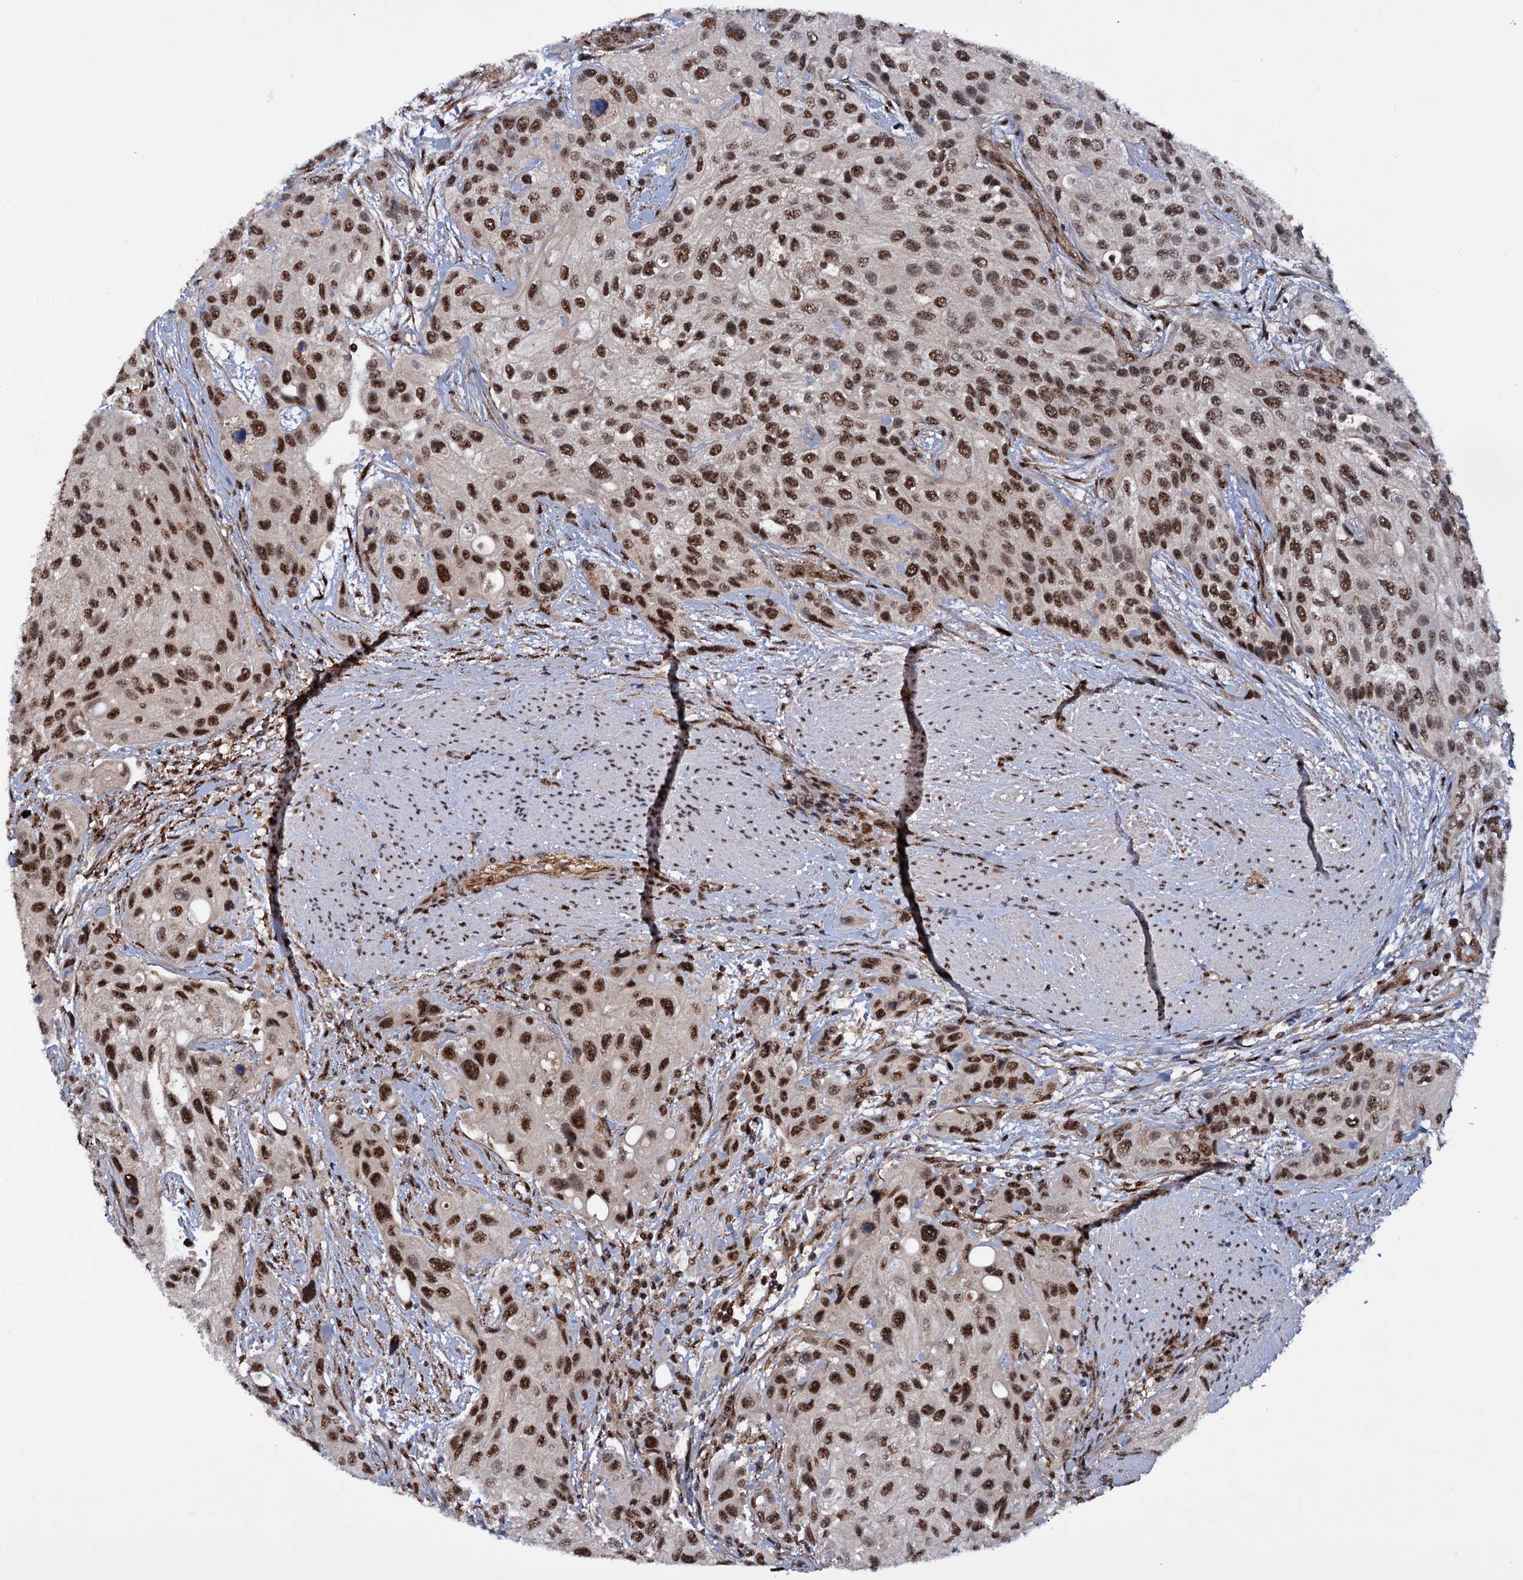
{"staining": {"intensity": "strong", "quantity": ">75%", "location": "nuclear"}, "tissue": "urothelial cancer", "cell_type": "Tumor cells", "image_type": "cancer", "snomed": [{"axis": "morphology", "description": "Normal tissue, NOS"}, {"axis": "morphology", "description": "Urothelial carcinoma, High grade"}, {"axis": "topography", "description": "Vascular tissue"}, {"axis": "topography", "description": "Urinary bladder"}], "caption": "Protein staining of urothelial cancer tissue displays strong nuclear staining in about >75% of tumor cells. (brown staining indicates protein expression, while blue staining denotes nuclei).", "gene": "TBC1D12", "patient": {"sex": "female", "age": 56}}